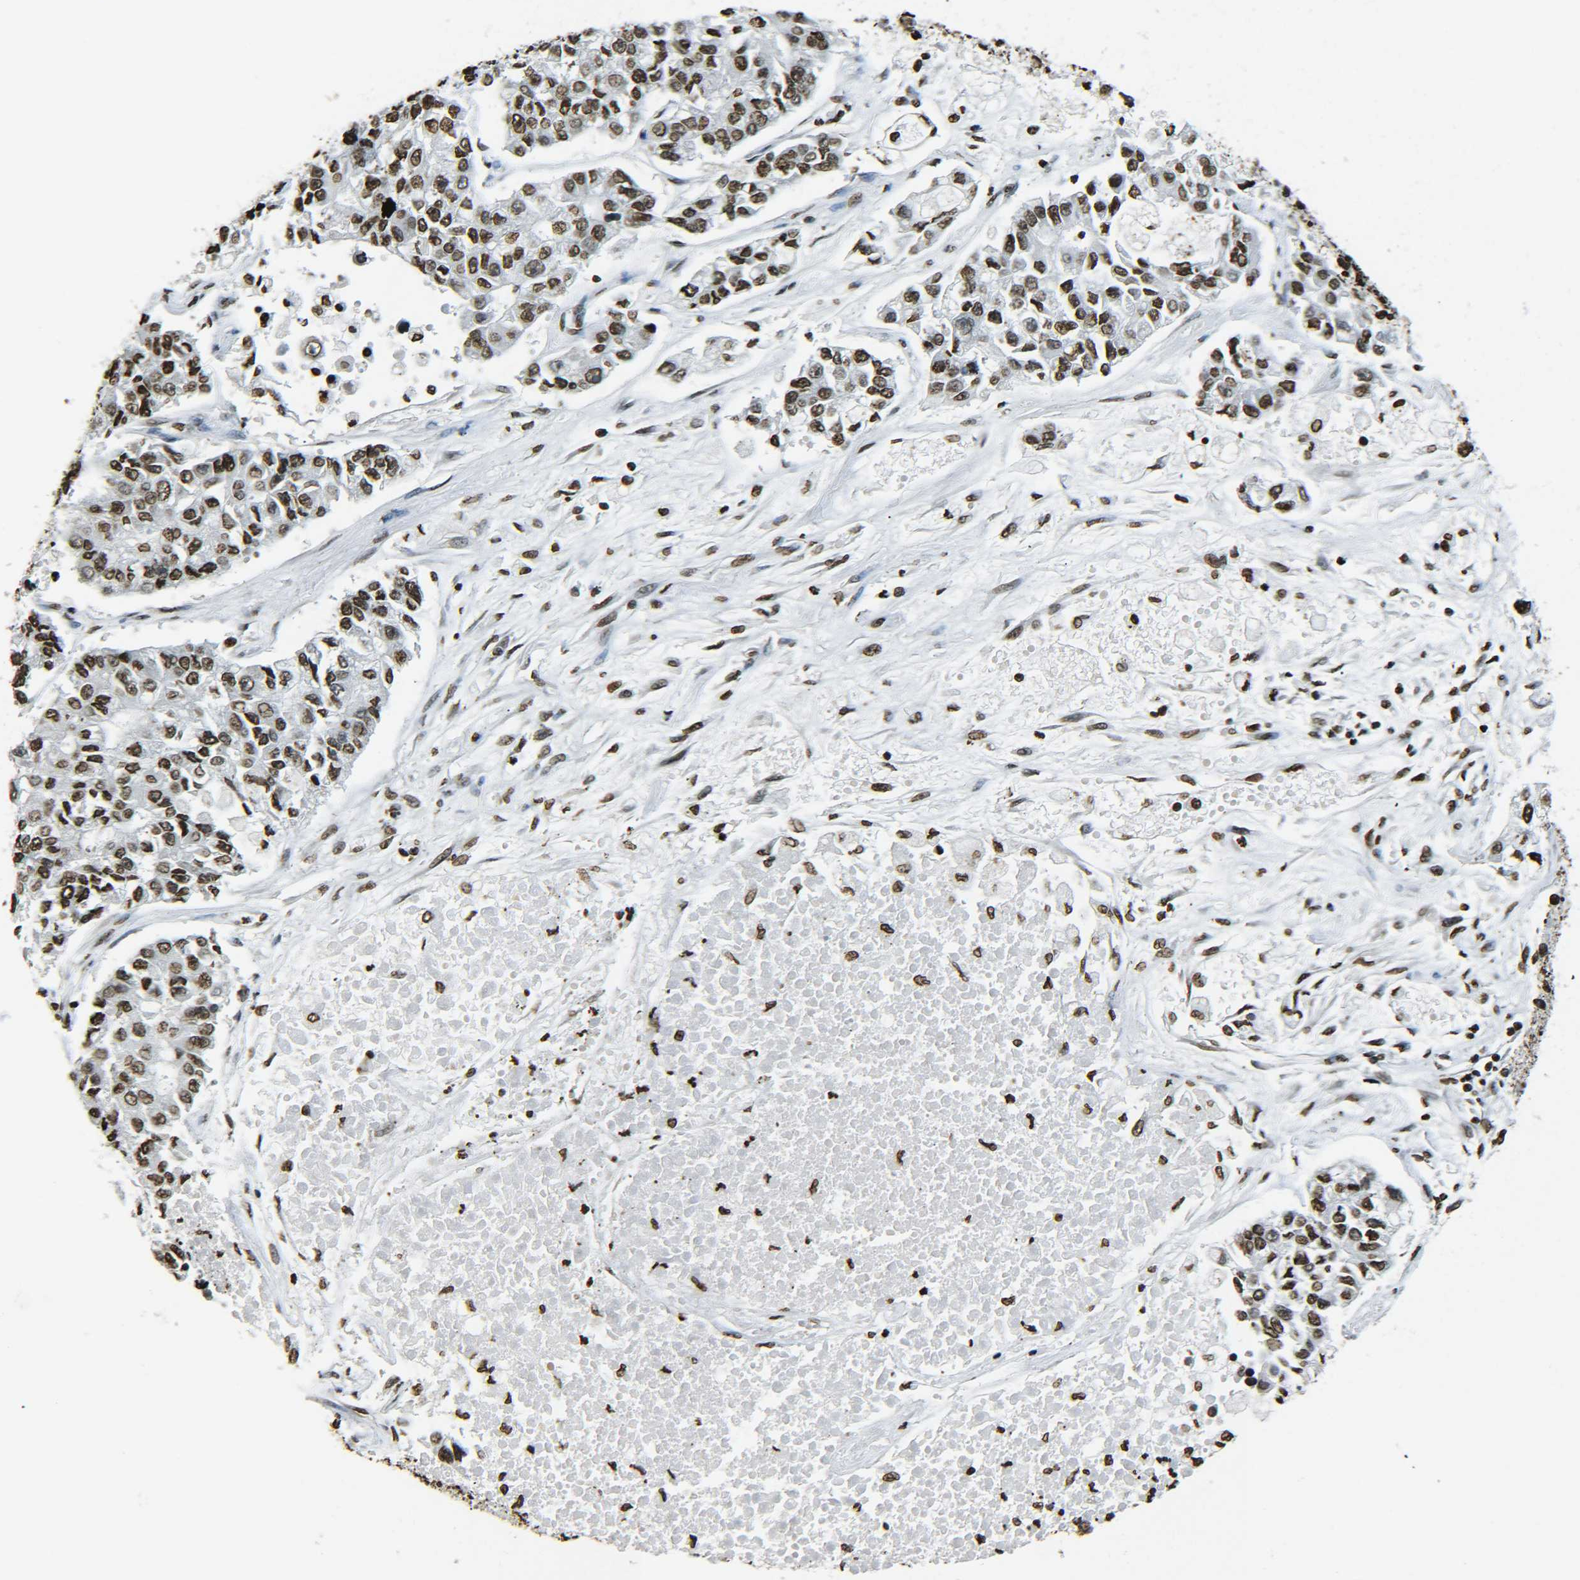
{"staining": {"intensity": "moderate", "quantity": ">75%", "location": "nuclear"}, "tissue": "lung cancer", "cell_type": "Tumor cells", "image_type": "cancer", "snomed": [{"axis": "morphology", "description": "Adenocarcinoma, NOS"}, {"axis": "topography", "description": "Lung"}], "caption": "A high-resolution photomicrograph shows IHC staining of adenocarcinoma (lung), which displays moderate nuclear positivity in approximately >75% of tumor cells.", "gene": "H4C16", "patient": {"sex": "male", "age": 49}}